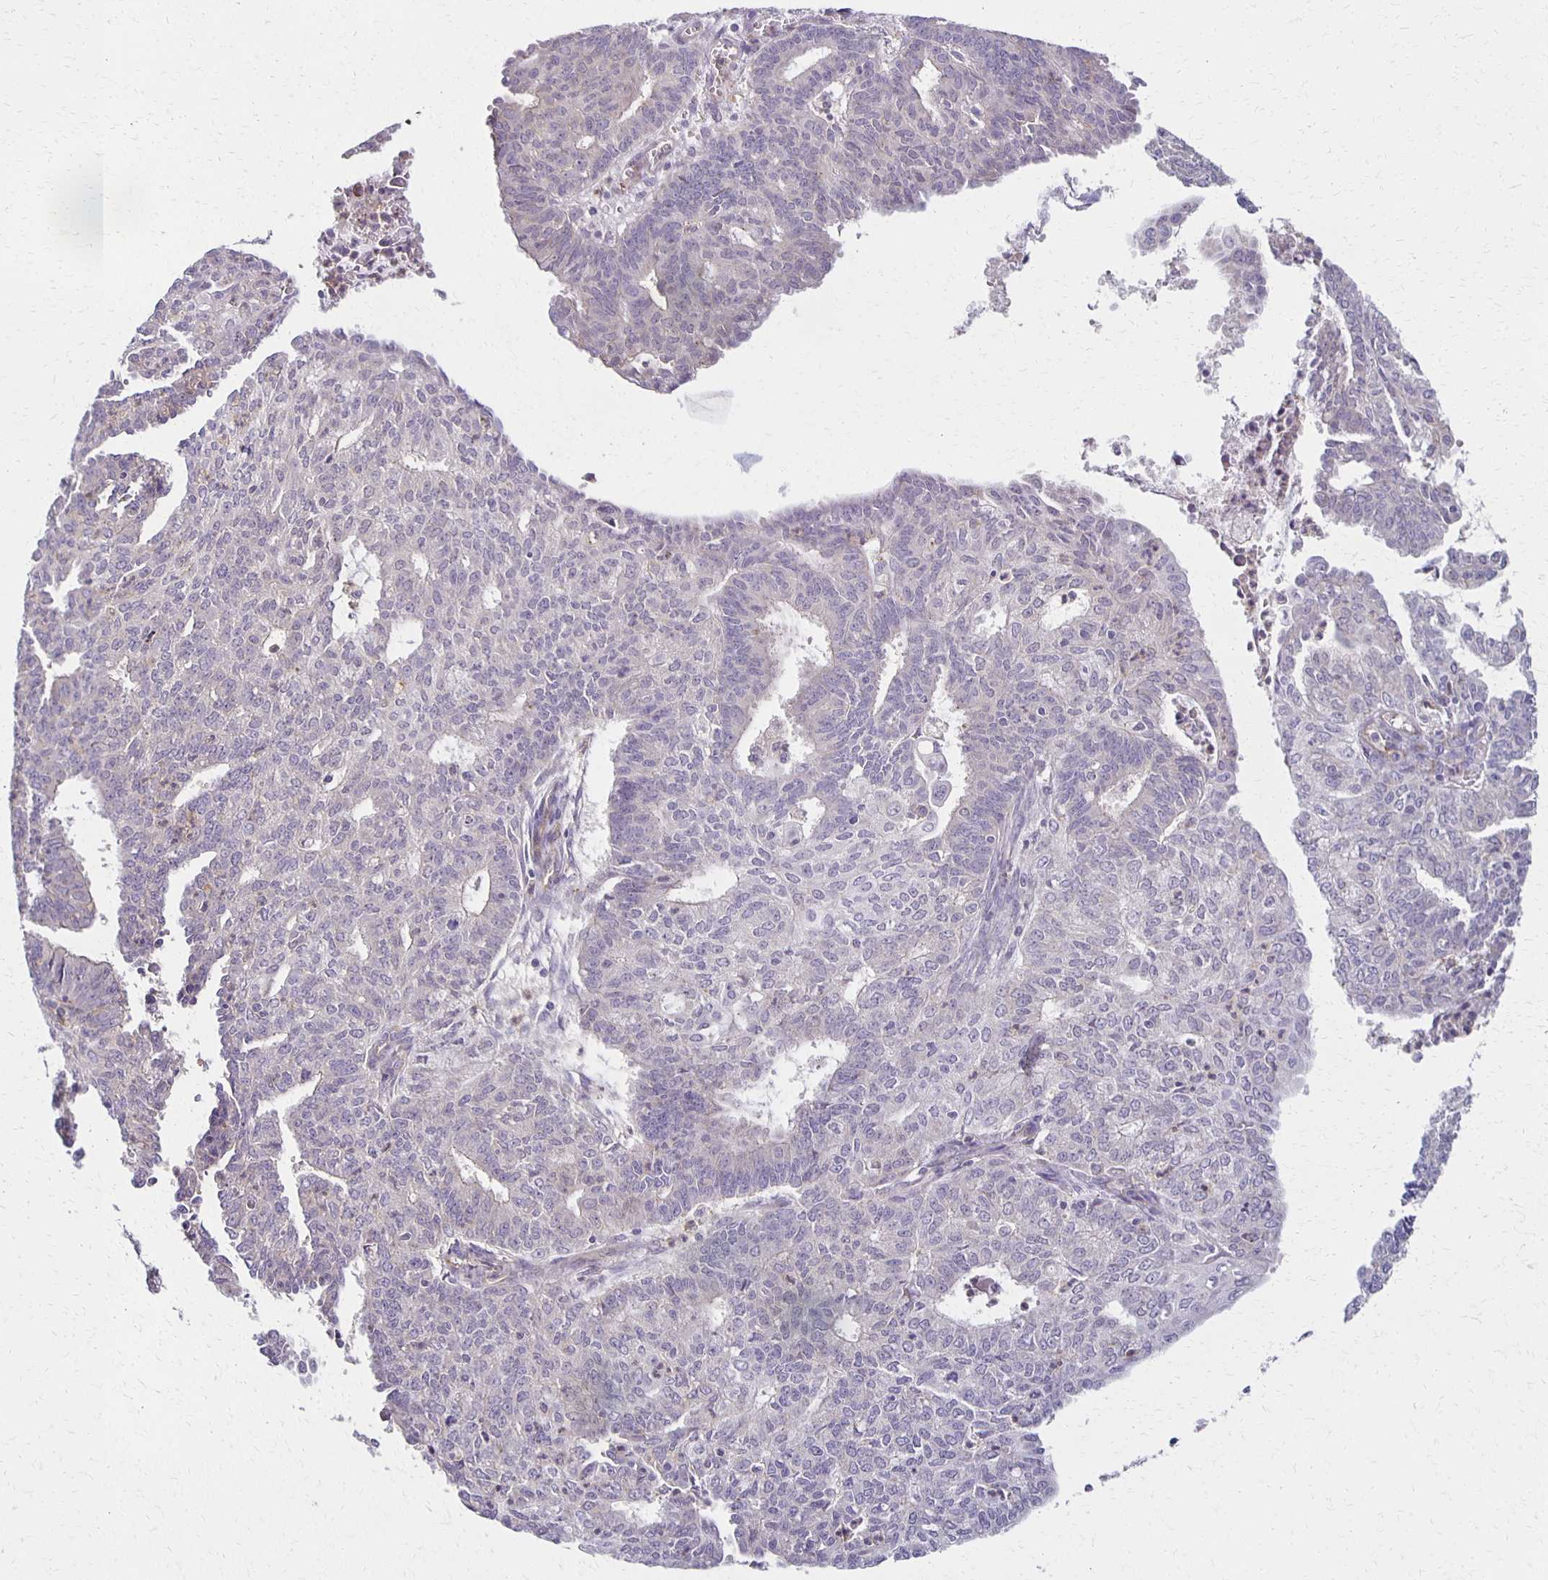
{"staining": {"intensity": "negative", "quantity": "none", "location": "none"}, "tissue": "endometrial cancer", "cell_type": "Tumor cells", "image_type": "cancer", "snomed": [{"axis": "morphology", "description": "Adenocarcinoma, NOS"}, {"axis": "topography", "description": "Endometrium"}], "caption": "DAB immunohistochemical staining of adenocarcinoma (endometrial) exhibits no significant expression in tumor cells.", "gene": "GPX4", "patient": {"sex": "female", "age": 61}}